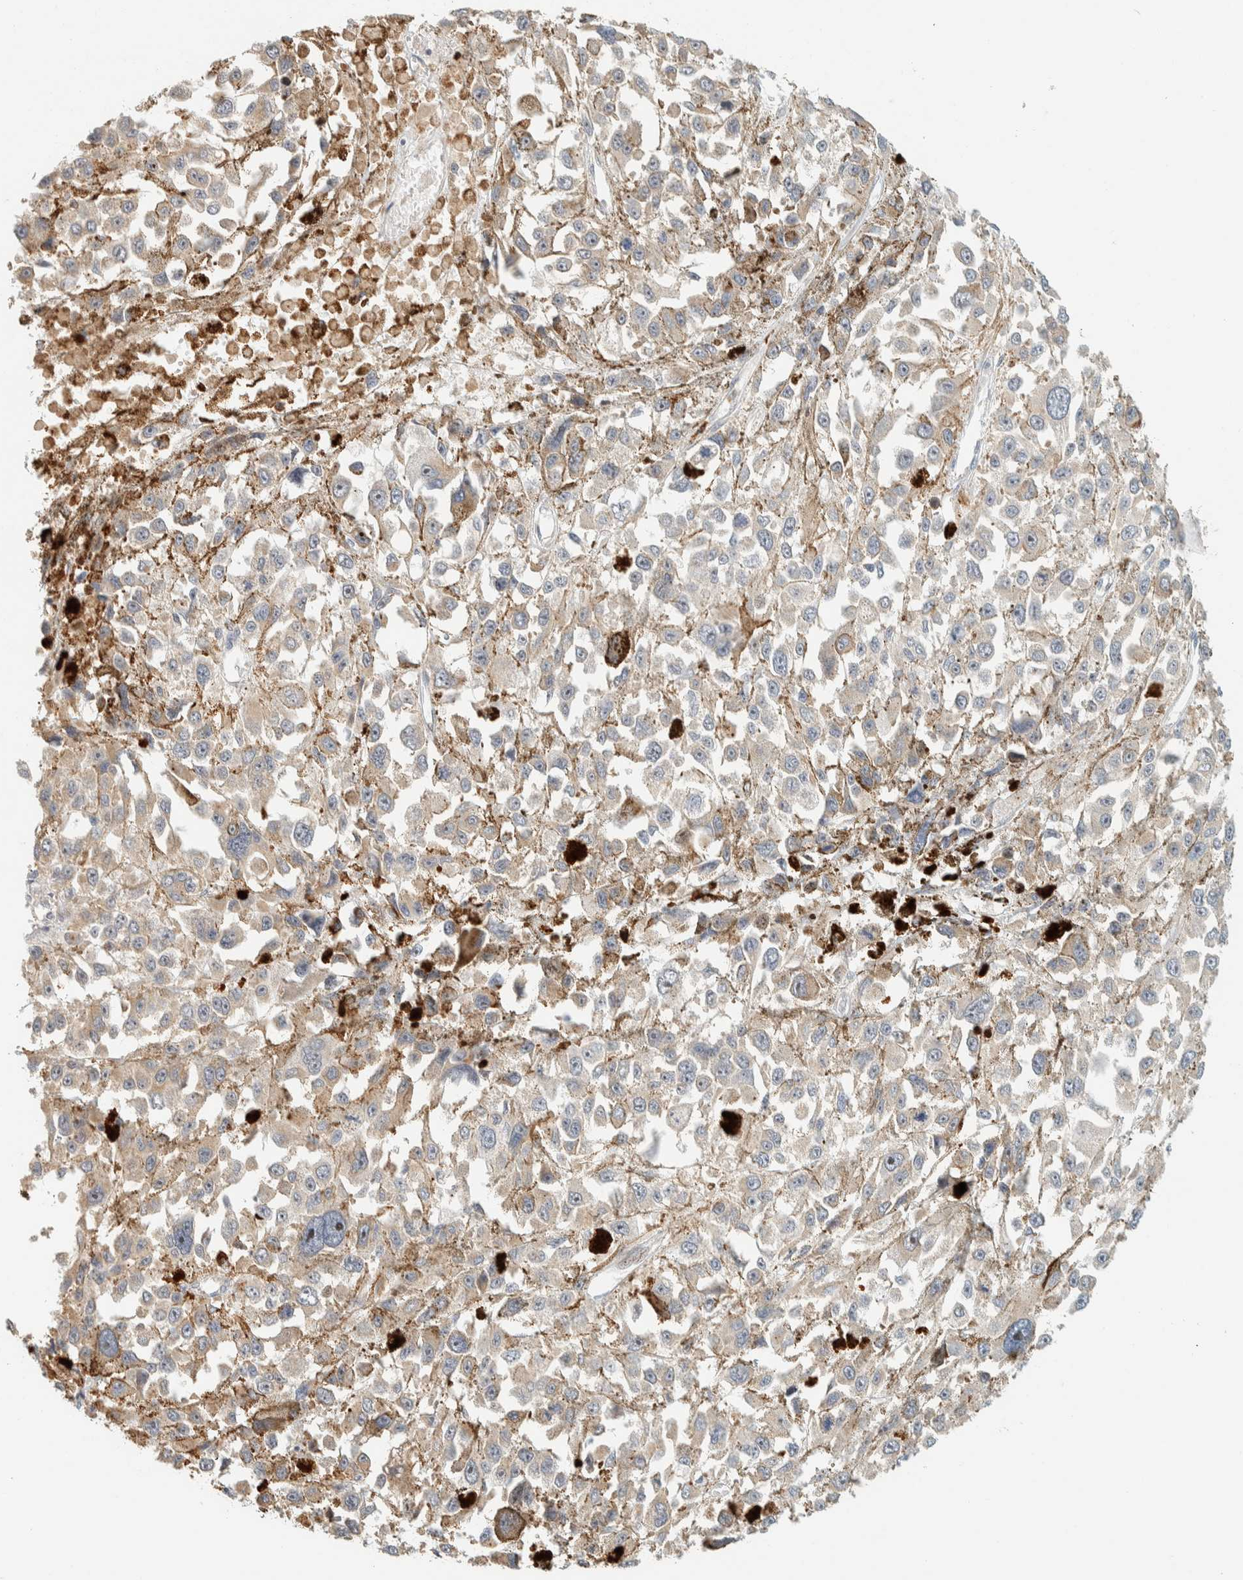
{"staining": {"intensity": "weak", "quantity": "<25%", "location": "cytoplasmic/membranous"}, "tissue": "melanoma", "cell_type": "Tumor cells", "image_type": "cancer", "snomed": [{"axis": "morphology", "description": "Malignant melanoma, Metastatic site"}, {"axis": "topography", "description": "Lymph node"}], "caption": "IHC histopathology image of human melanoma stained for a protein (brown), which shows no expression in tumor cells.", "gene": "CCDC171", "patient": {"sex": "male", "age": 59}}